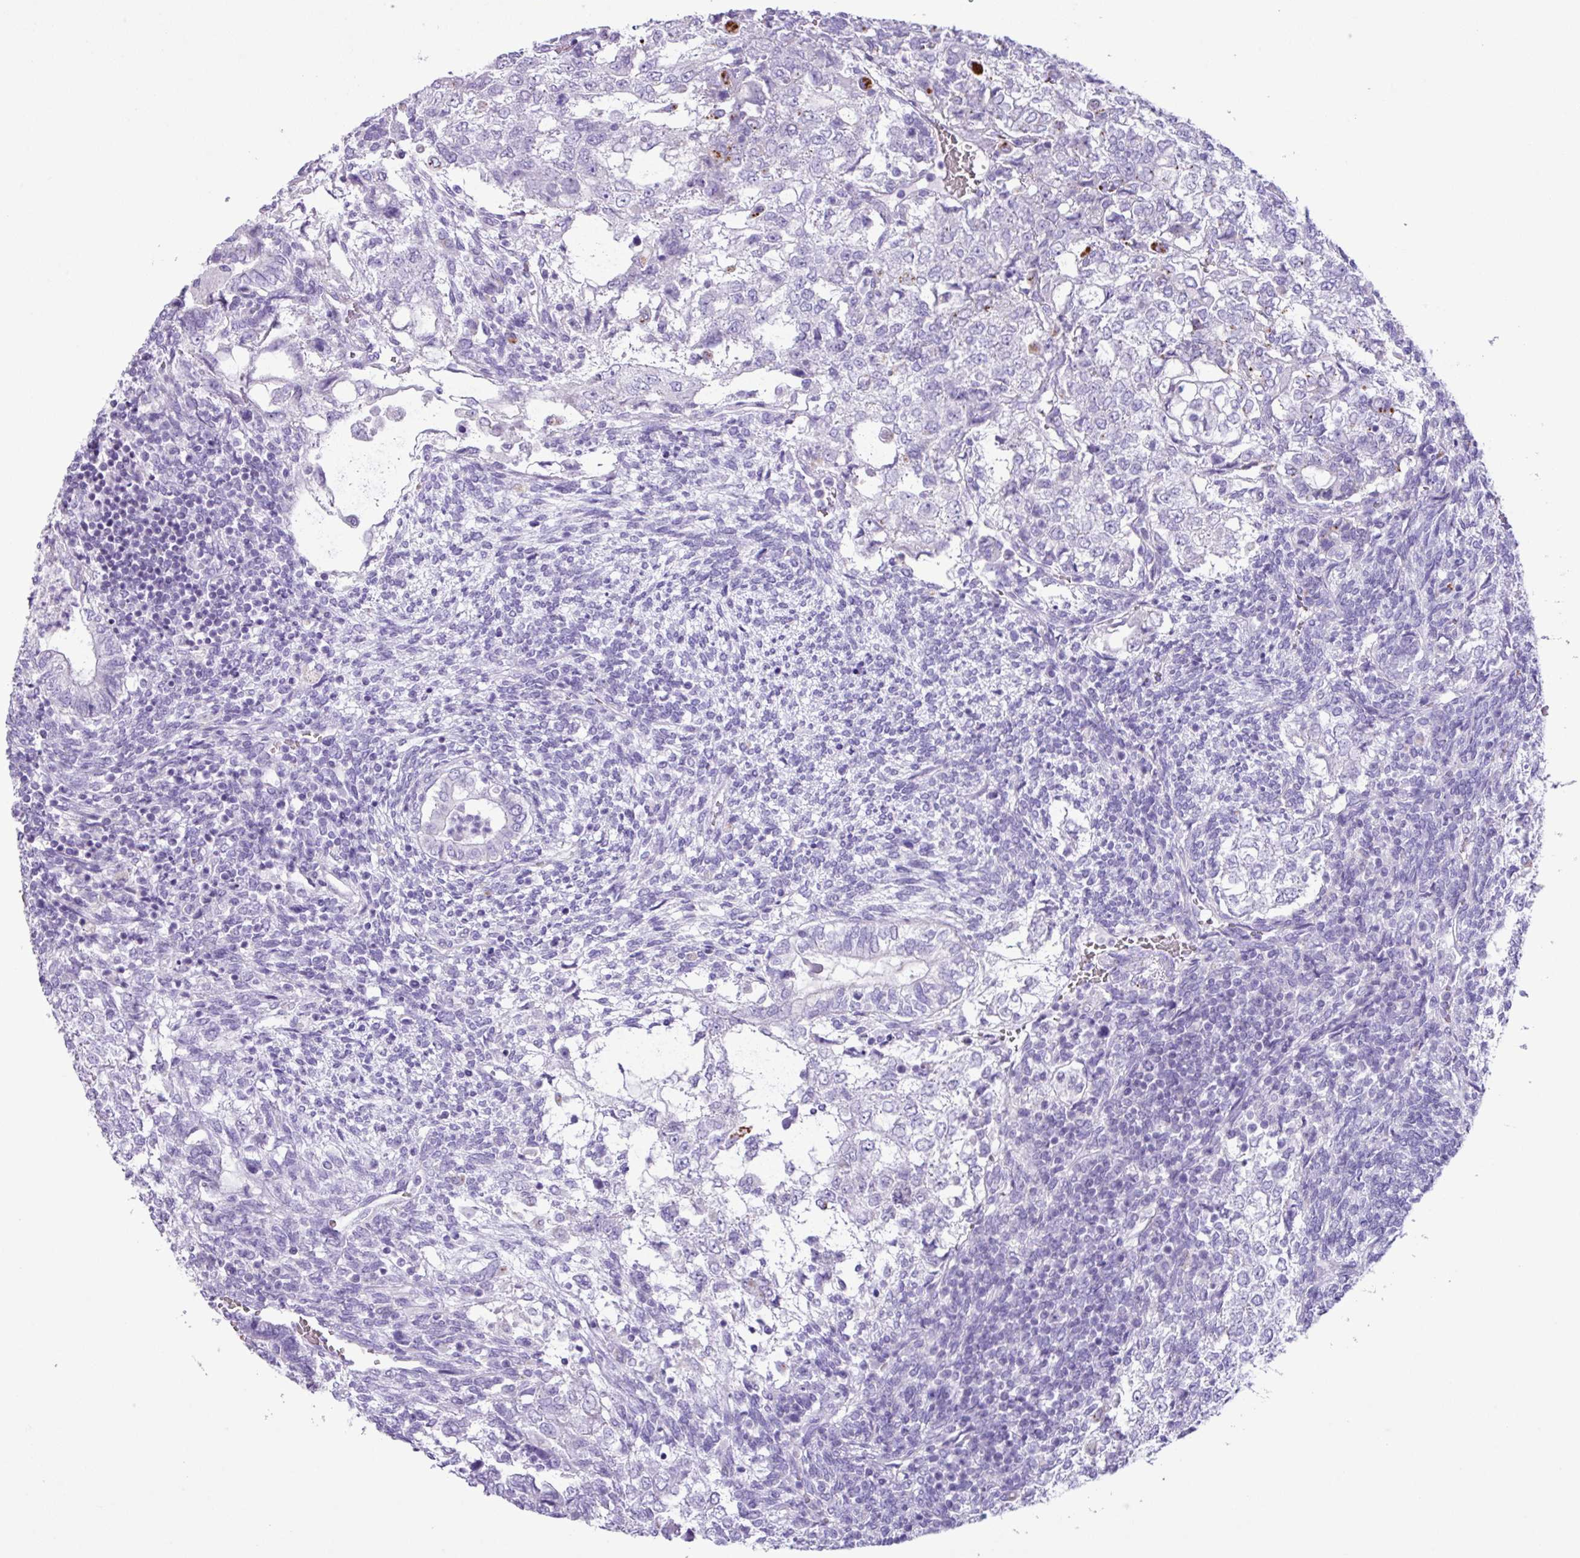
{"staining": {"intensity": "negative", "quantity": "none", "location": "none"}, "tissue": "testis cancer", "cell_type": "Tumor cells", "image_type": "cancer", "snomed": [{"axis": "morphology", "description": "Carcinoma, Embryonal, NOS"}, {"axis": "topography", "description": "Testis"}], "caption": "DAB immunohistochemical staining of human testis cancer exhibits no significant expression in tumor cells. The staining was performed using DAB (3,3'-diaminobenzidine) to visualize the protein expression in brown, while the nuclei were stained in blue with hematoxylin (Magnification: 20x).", "gene": "AGO3", "patient": {"sex": "male", "age": 23}}